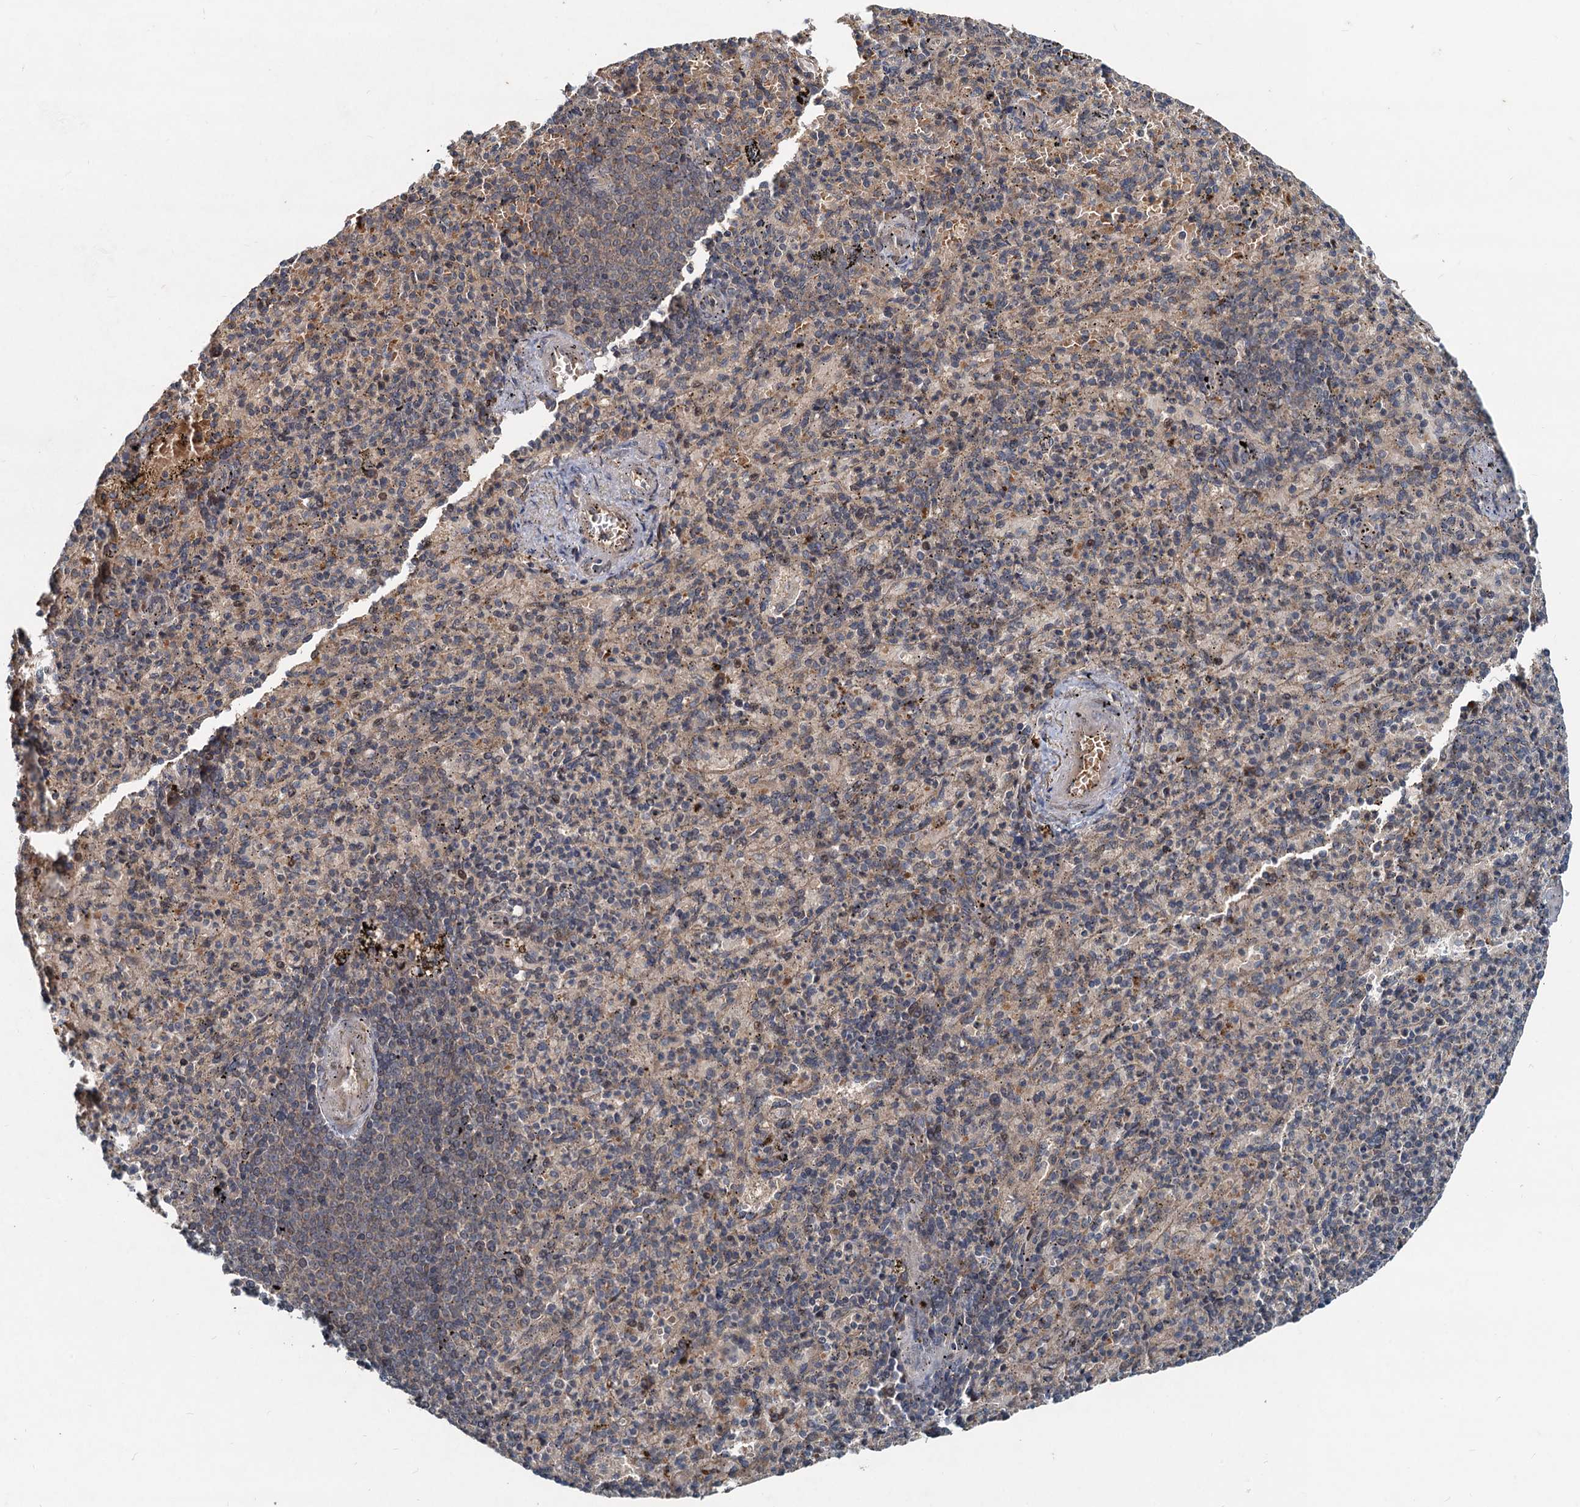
{"staining": {"intensity": "weak", "quantity": "<25%", "location": "cytoplasmic/membranous"}, "tissue": "spleen", "cell_type": "Cells in red pulp", "image_type": "normal", "snomed": [{"axis": "morphology", "description": "Normal tissue, NOS"}, {"axis": "topography", "description": "Spleen"}], "caption": "DAB immunohistochemical staining of normal human spleen reveals no significant staining in cells in red pulp.", "gene": "CEP68", "patient": {"sex": "female", "age": 74}}